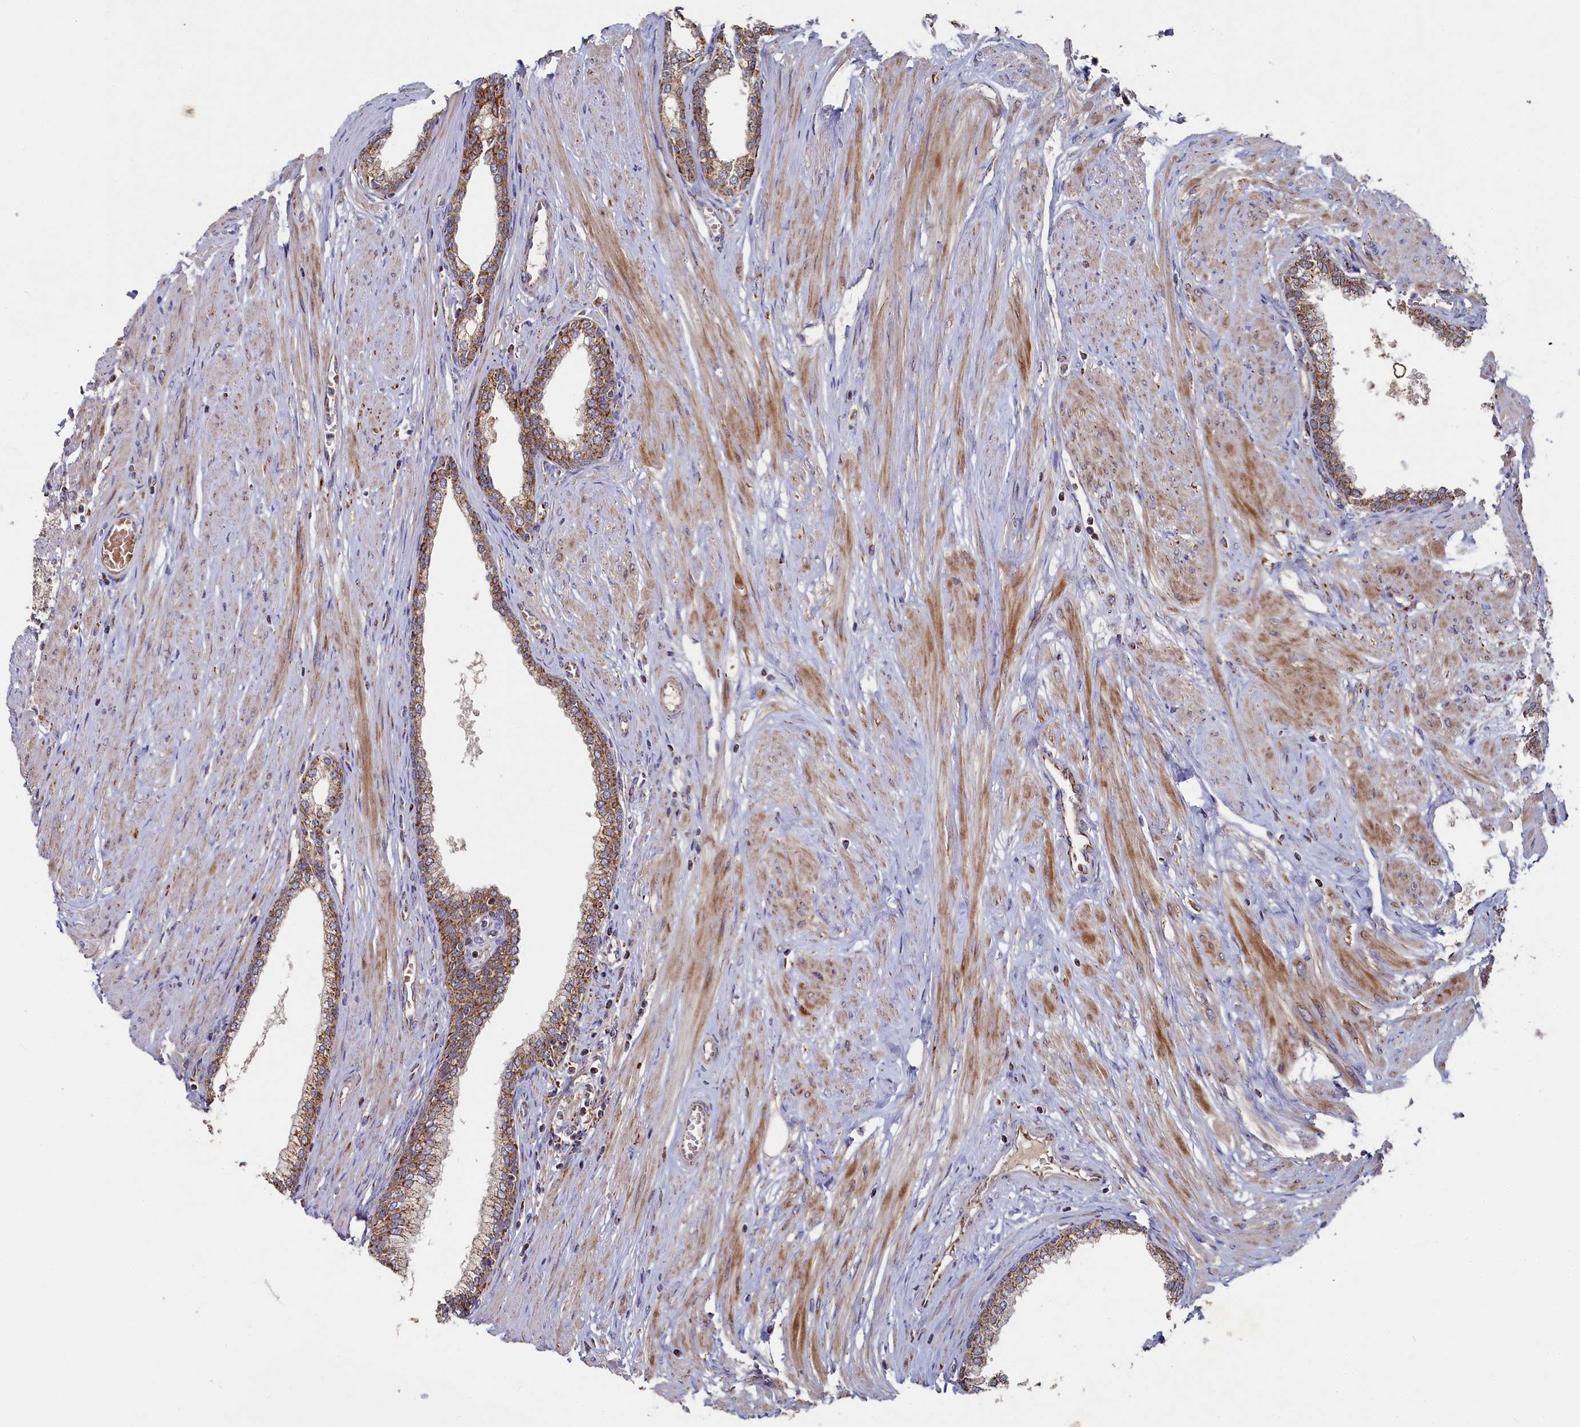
{"staining": {"intensity": "moderate", "quantity": ">75%", "location": "cytoplasmic/membranous"}, "tissue": "prostate", "cell_type": "Glandular cells", "image_type": "normal", "snomed": [{"axis": "morphology", "description": "Normal tissue, NOS"}, {"axis": "morphology", "description": "Urothelial carcinoma, Low grade"}, {"axis": "topography", "description": "Urinary bladder"}, {"axis": "topography", "description": "Prostate"}], "caption": "Protein expression analysis of normal prostate displays moderate cytoplasmic/membranous positivity in about >75% of glandular cells.", "gene": "HAUS2", "patient": {"sex": "male", "age": 60}}